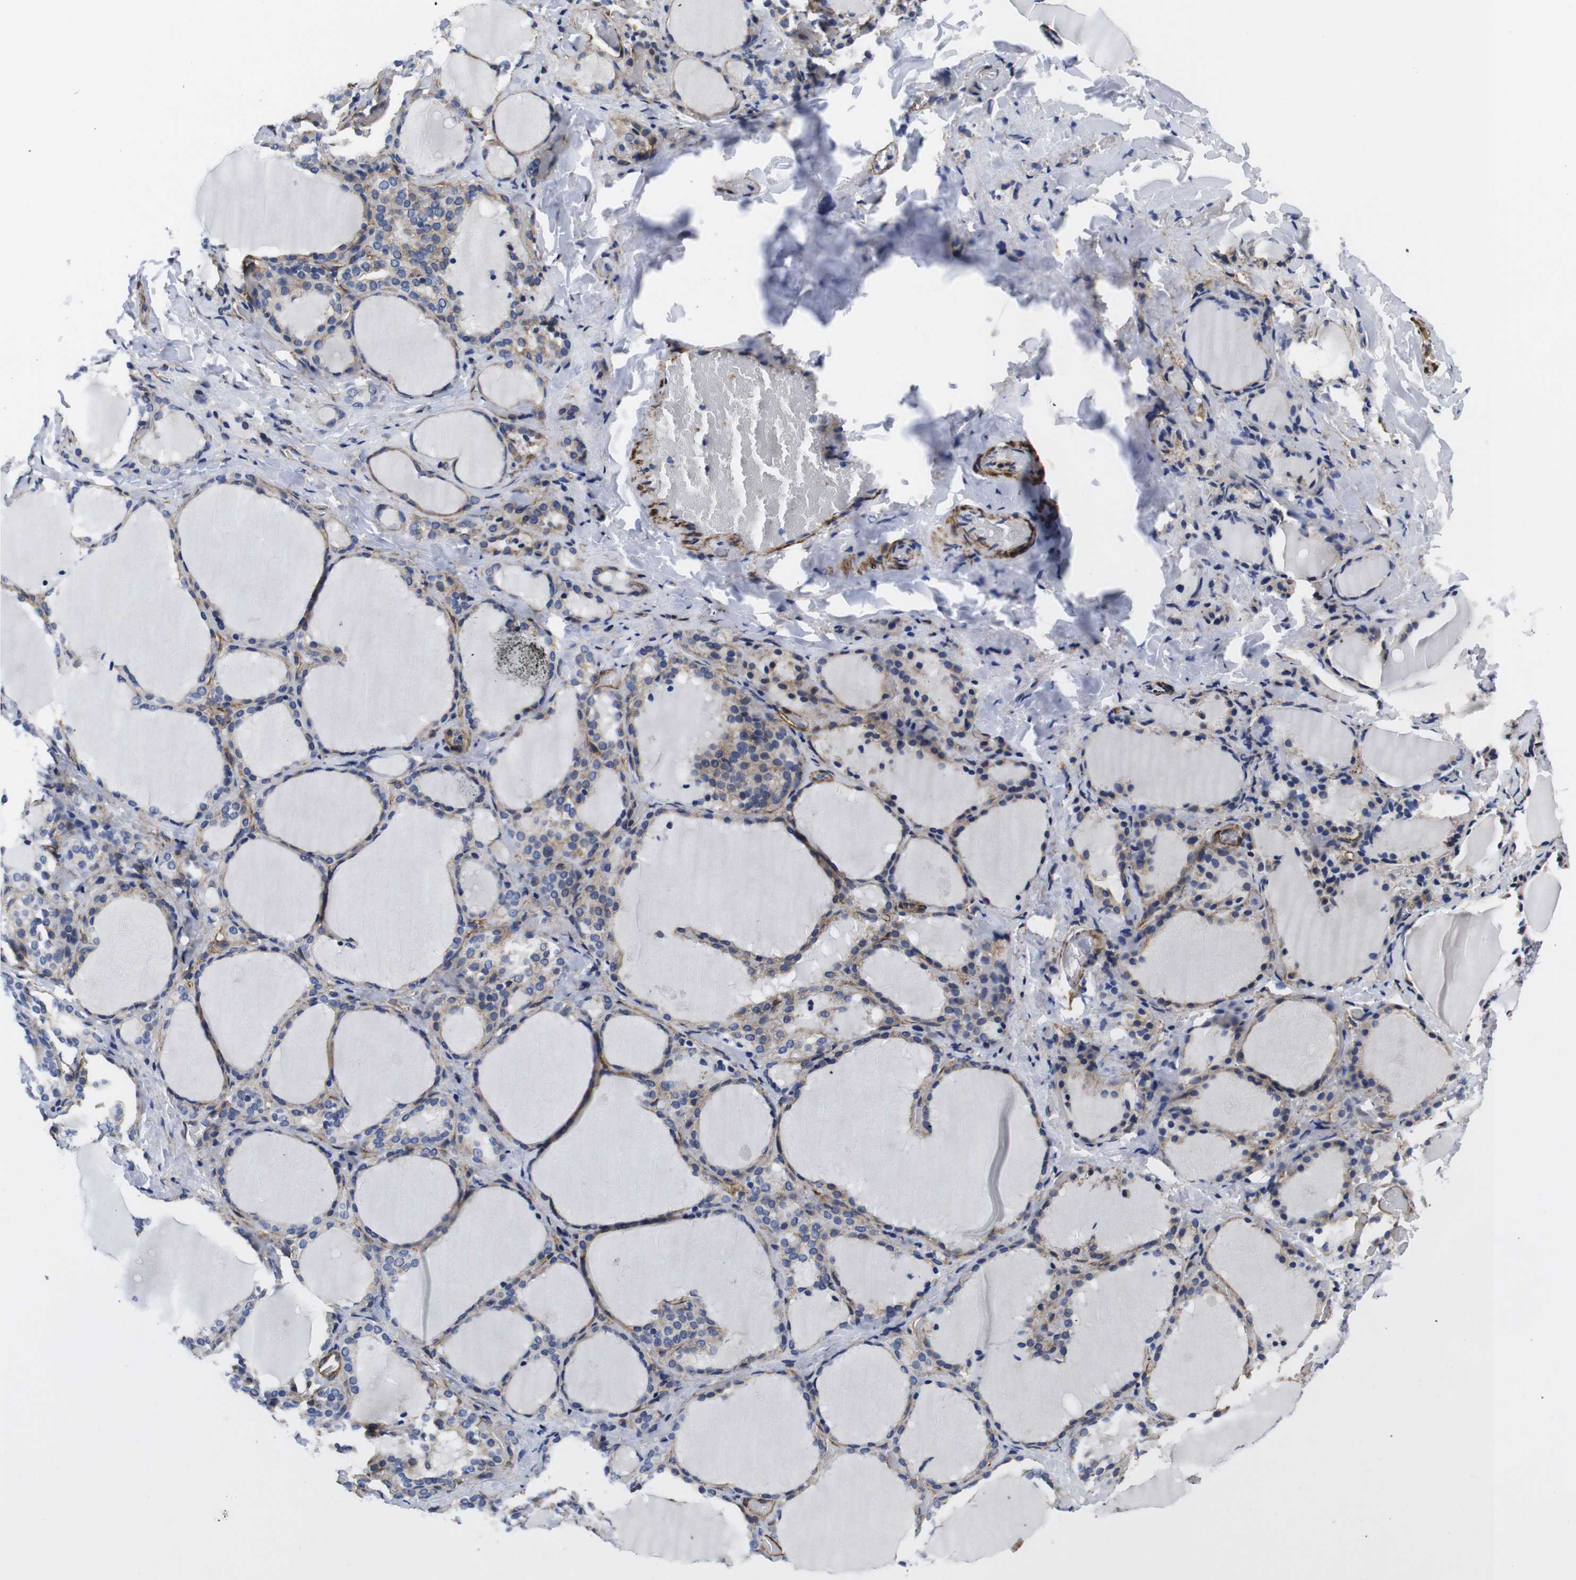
{"staining": {"intensity": "weak", "quantity": "25%-75%", "location": "cytoplasmic/membranous"}, "tissue": "thyroid gland", "cell_type": "Glandular cells", "image_type": "normal", "snomed": [{"axis": "morphology", "description": "Normal tissue, NOS"}, {"axis": "morphology", "description": "Papillary adenocarcinoma, NOS"}, {"axis": "topography", "description": "Thyroid gland"}], "caption": "Glandular cells exhibit low levels of weak cytoplasmic/membranous expression in about 25%-75% of cells in benign human thyroid gland.", "gene": "WNT10A", "patient": {"sex": "female", "age": 30}}